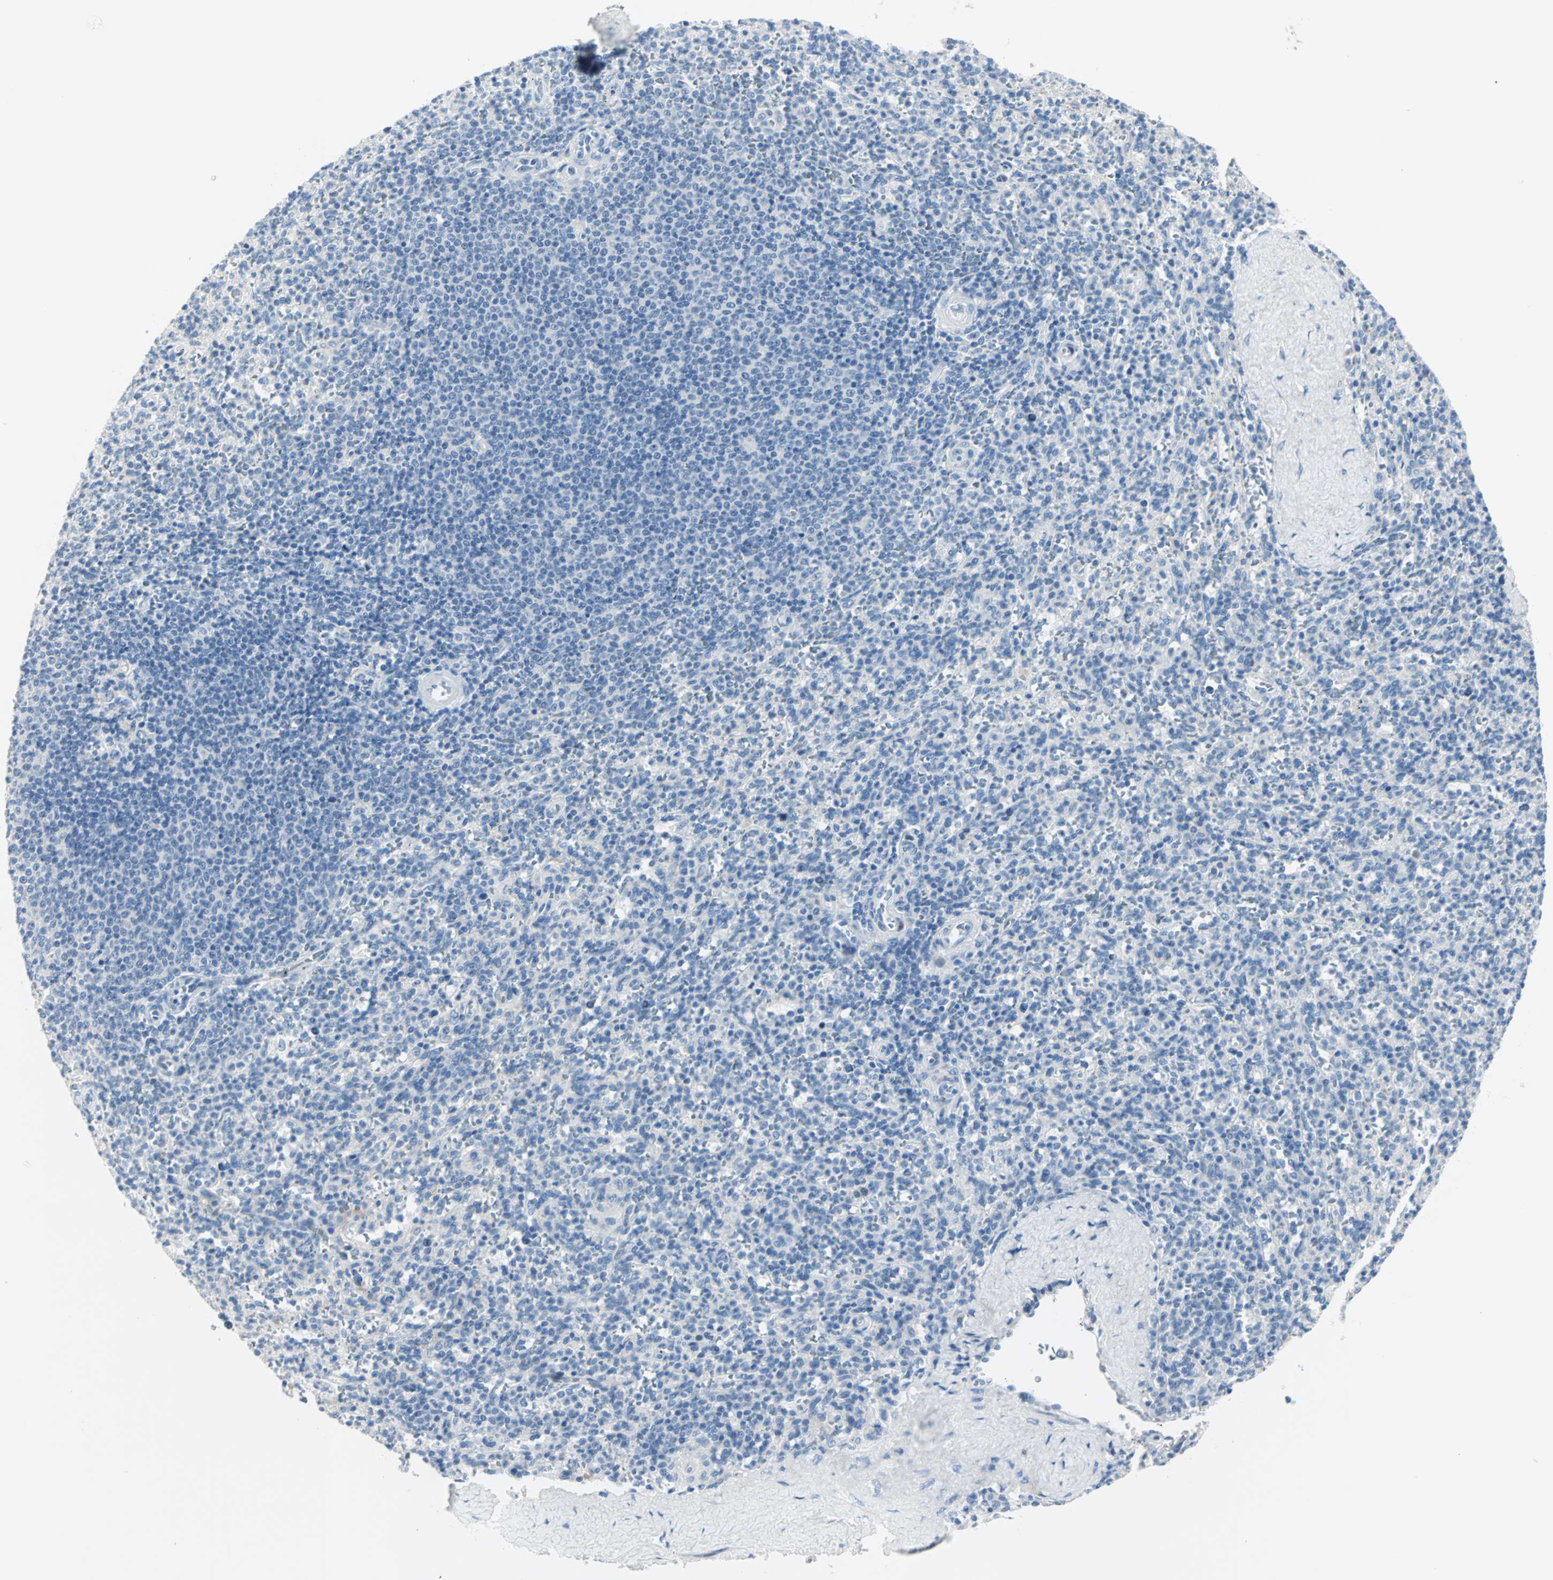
{"staining": {"intensity": "negative", "quantity": "none", "location": "none"}, "tissue": "spleen", "cell_type": "Cells in red pulp", "image_type": "normal", "snomed": [{"axis": "morphology", "description": "Normal tissue, NOS"}, {"axis": "topography", "description": "Spleen"}], "caption": "A histopathology image of spleen stained for a protein shows no brown staining in cells in red pulp.", "gene": "NEFH", "patient": {"sex": "male", "age": 36}}